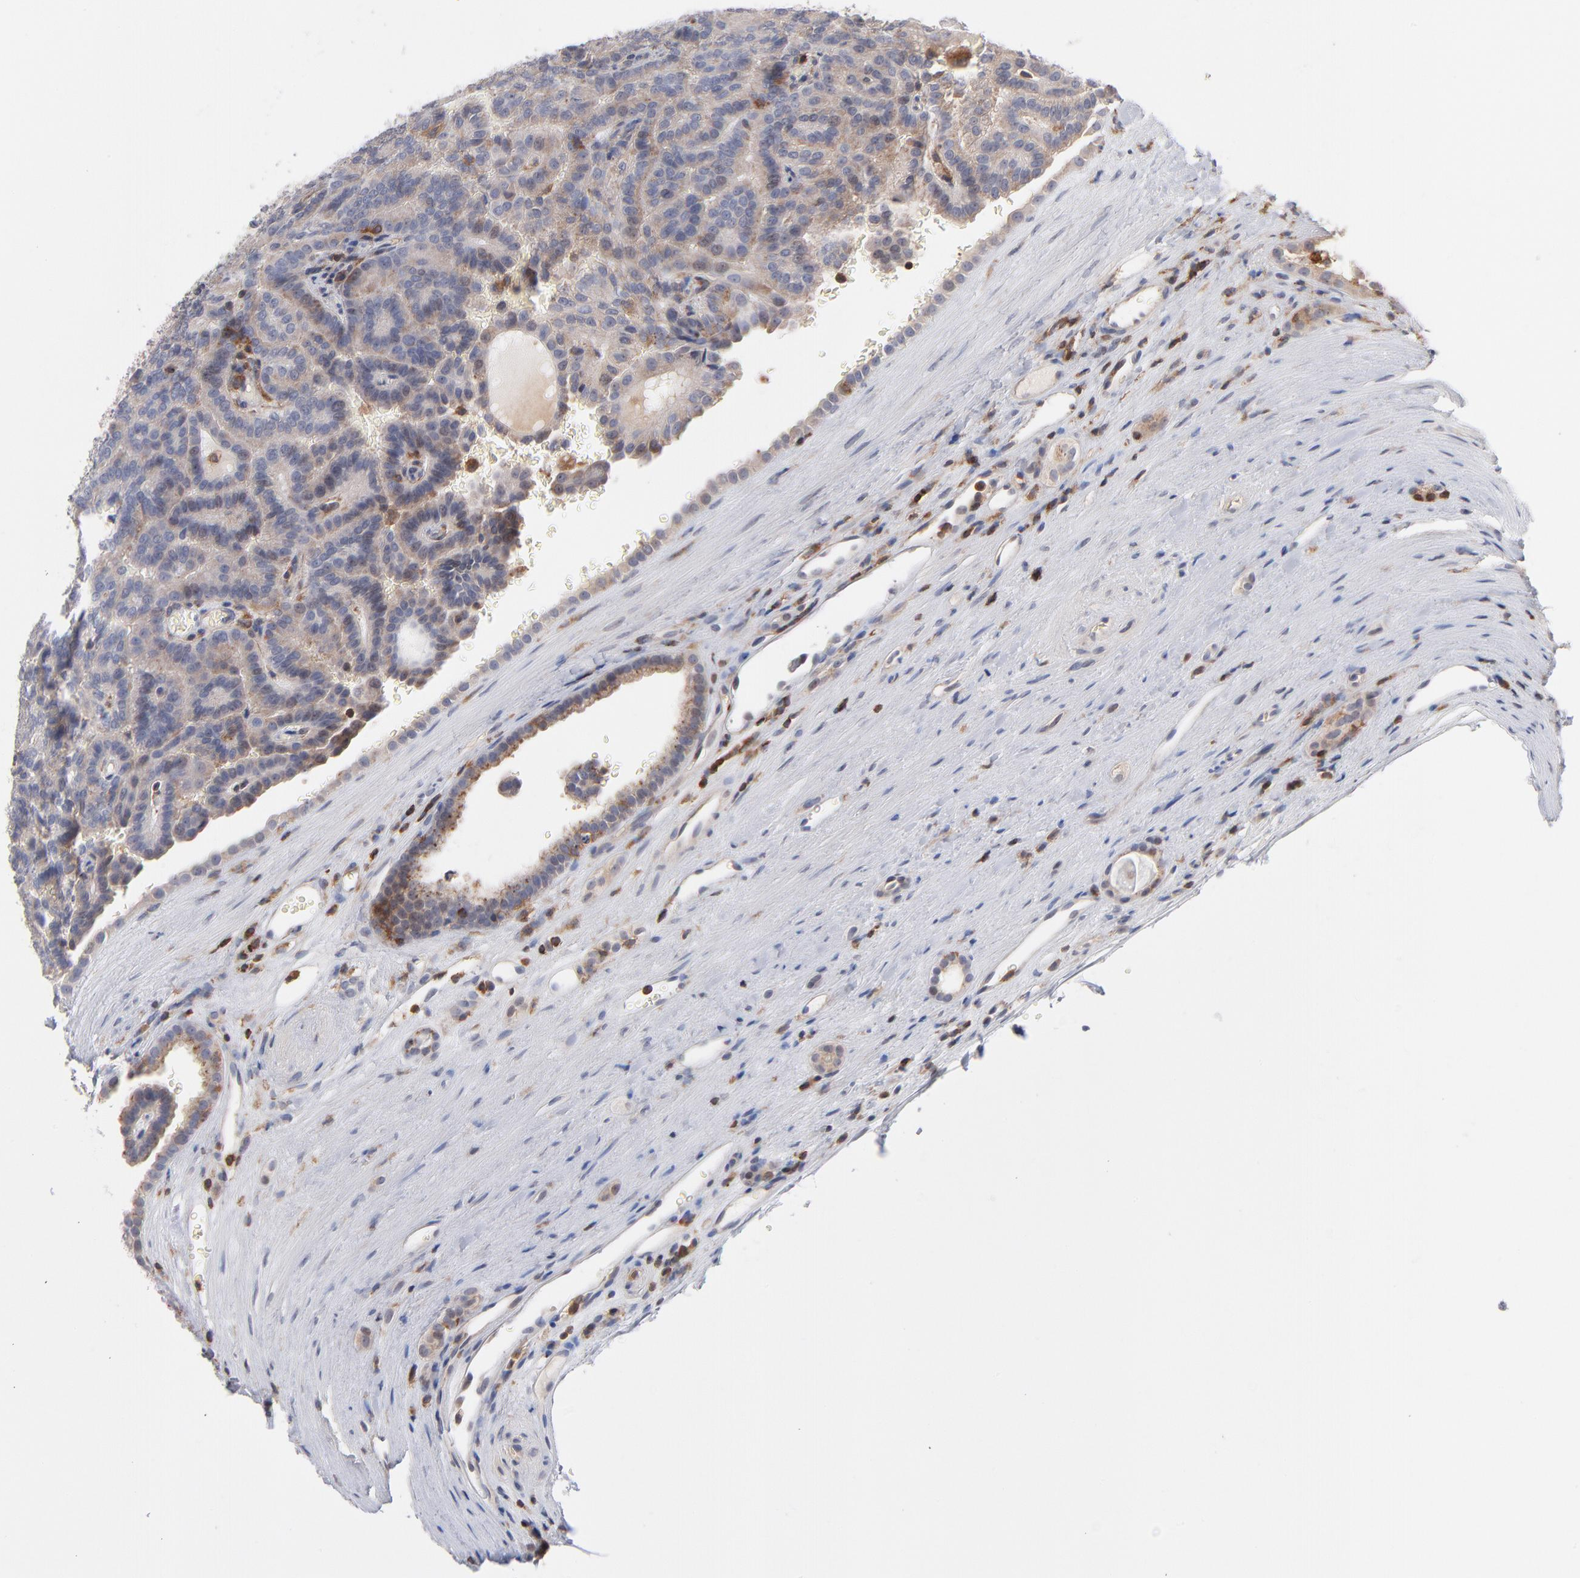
{"staining": {"intensity": "weak", "quantity": ">75%", "location": "cytoplasmic/membranous"}, "tissue": "renal cancer", "cell_type": "Tumor cells", "image_type": "cancer", "snomed": [{"axis": "morphology", "description": "Adenocarcinoma, NOS"}, {"axis": "topography", "description": "Kidney"}], "caption": "Immunohistochemistry of renal cancer (adenocarcinoma) reveals low levels of weak cytoplasmic/membranous staining in approximately >75% of tumor cells.", "gene": "WIPF1", "patient": {"sex": "male", "age": 61}}